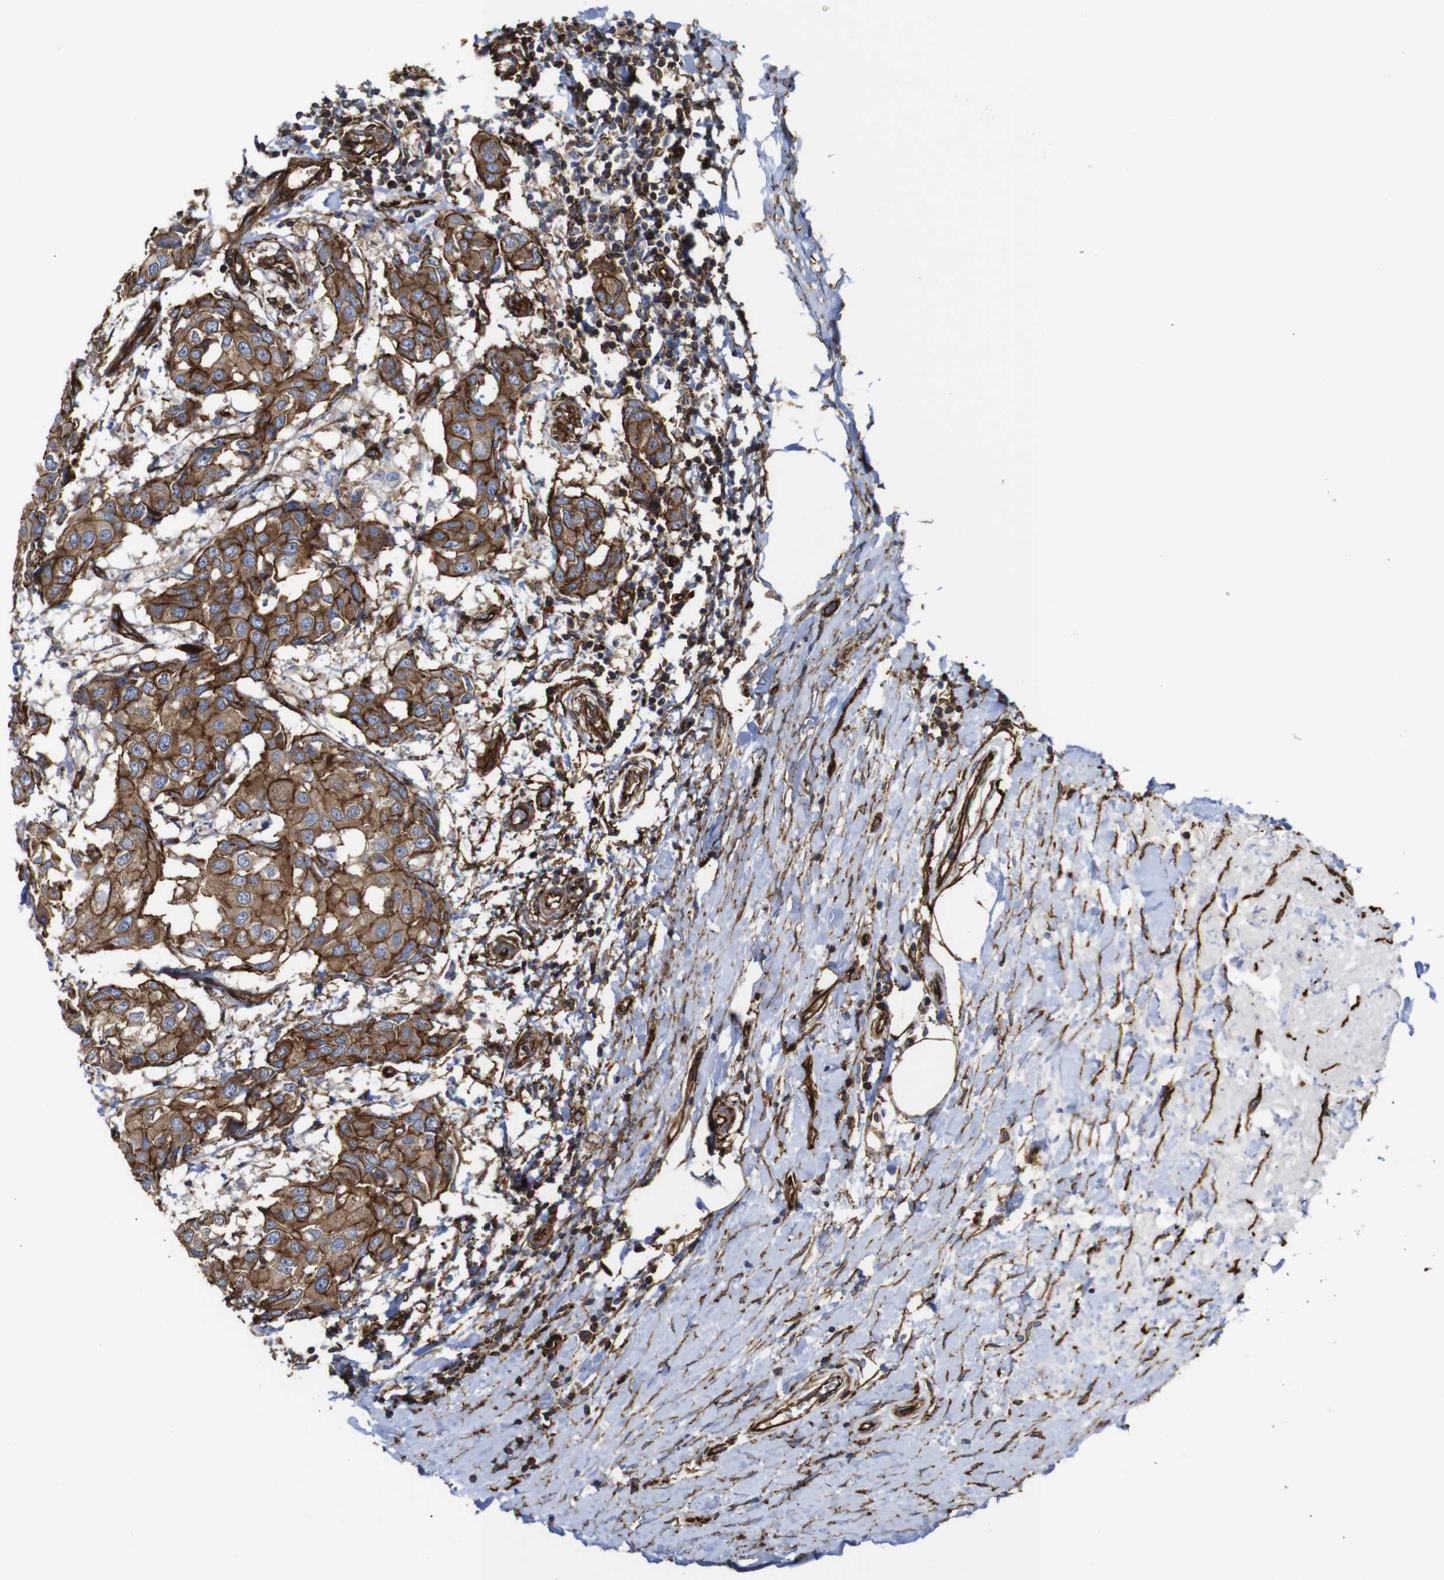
{"staining": {"intensity": "strong", "quantity": ">75%", "location": "cytoplasmic/membranous"}, "tissue": "breast cancer", "cell_type": "Tumor cells", "image_type": "cancer", "snomed": [{"axis": "morphology", "description": "Duct carcinoma"}, {"axis": "topography", "description": "Breast"}], "caption": "The immunohistochemical stain labels strong cytoplasmic/membranous expression in tumor cells of breast cancer (invasive ductal carcinoma) tissue.", "gene": "SPTBN1", "patient": {"sex": "female", "age": 27}}